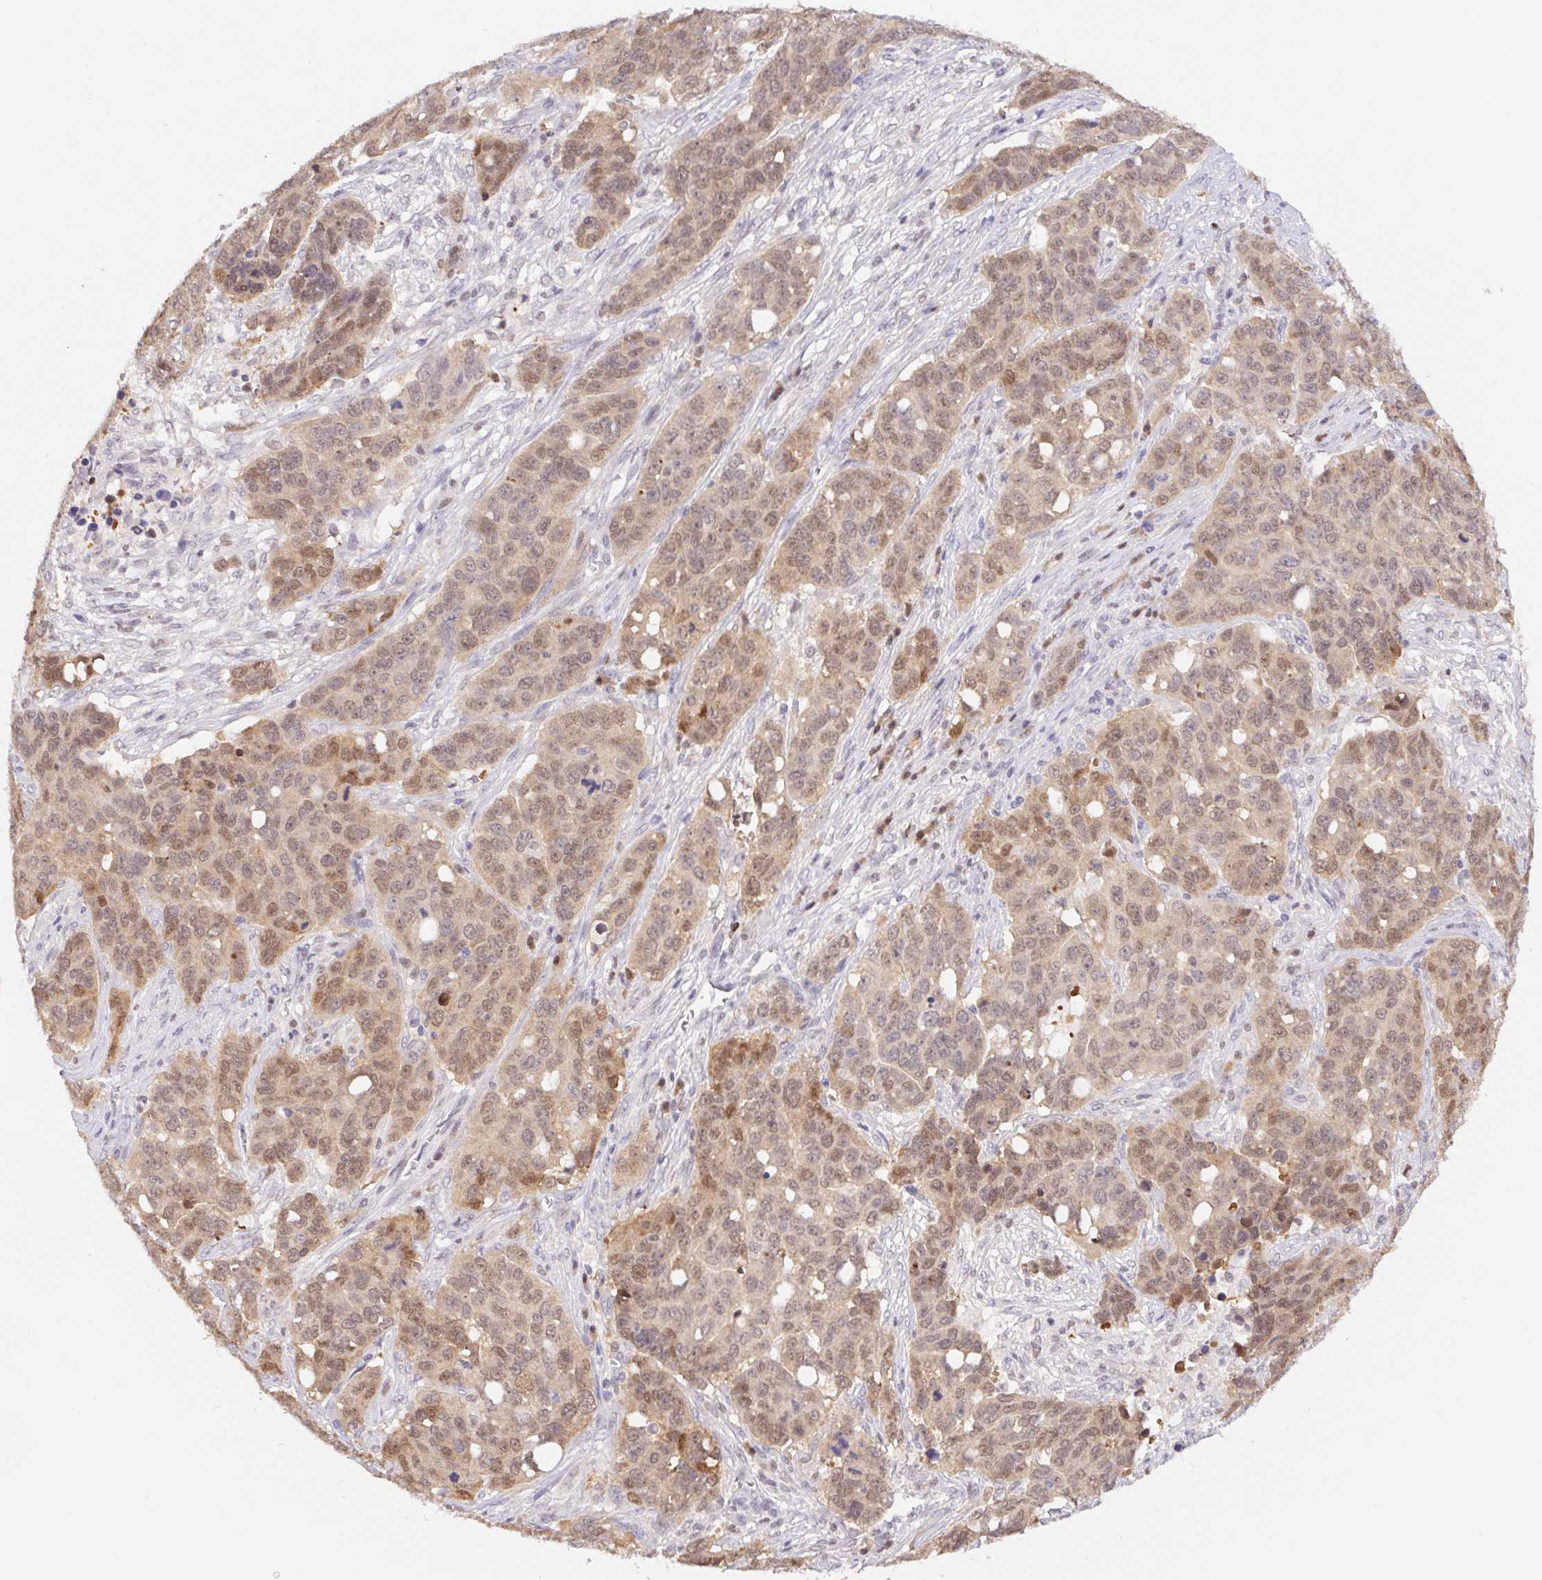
{"staining": {"intensity": "weak", "quantity": ">75%", "location": "nuclear"}, "tissue": "ovarian cancer", "cell_type": "Tumor cells", "image_type": "cancer", "snomed": [{"axis": "morphology", "description": "Carcinoma, endometroid"}, {"axis": "topography", "description": "Ovary"}], "caption": "About >75% of tumor cells in human ovarian cancer reveal weak nuclear protein expression as visualized by brown immunohistochemical staining.", "gene": "L3MBTL4", "patient": {"sex": "female", "age": 78}}